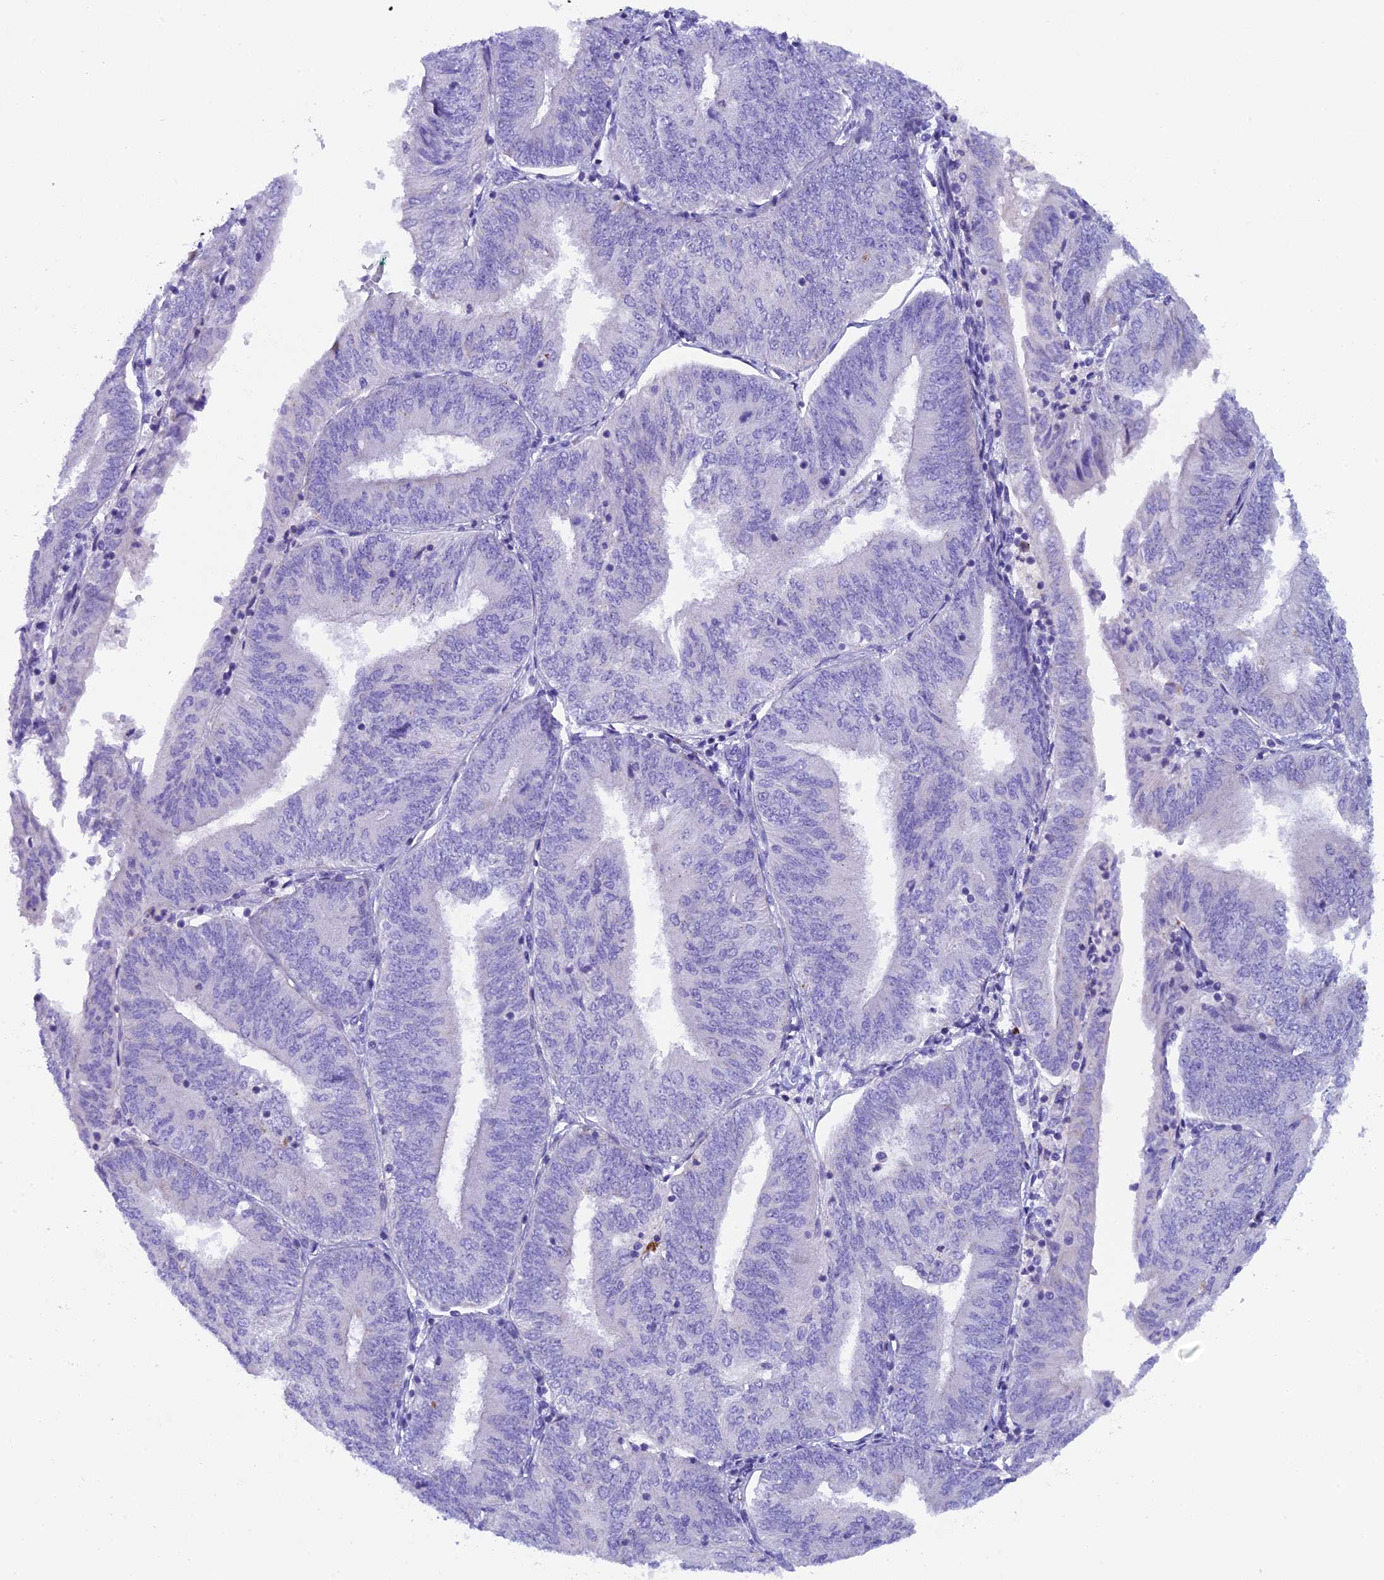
{"staining": {"intensity": "negative", "quantity": "none", "location": "none"}, "tissue": "endometrial cancer", "cell_type": "Tumor cells", "image_type": "cancer", "snomed": [{"axis": "morphology", "description": "Adenocarcinoma, NOS"}, {"axis": "topography", "description": "Endometrium"}], "caption": "A high-resolution image shows IHC staining of endometrial adenocarcinoma, which exhibits no significant expression in tumor cells.", "gene": "RTTN", "patient": {"sex": "female", "age": 58}}